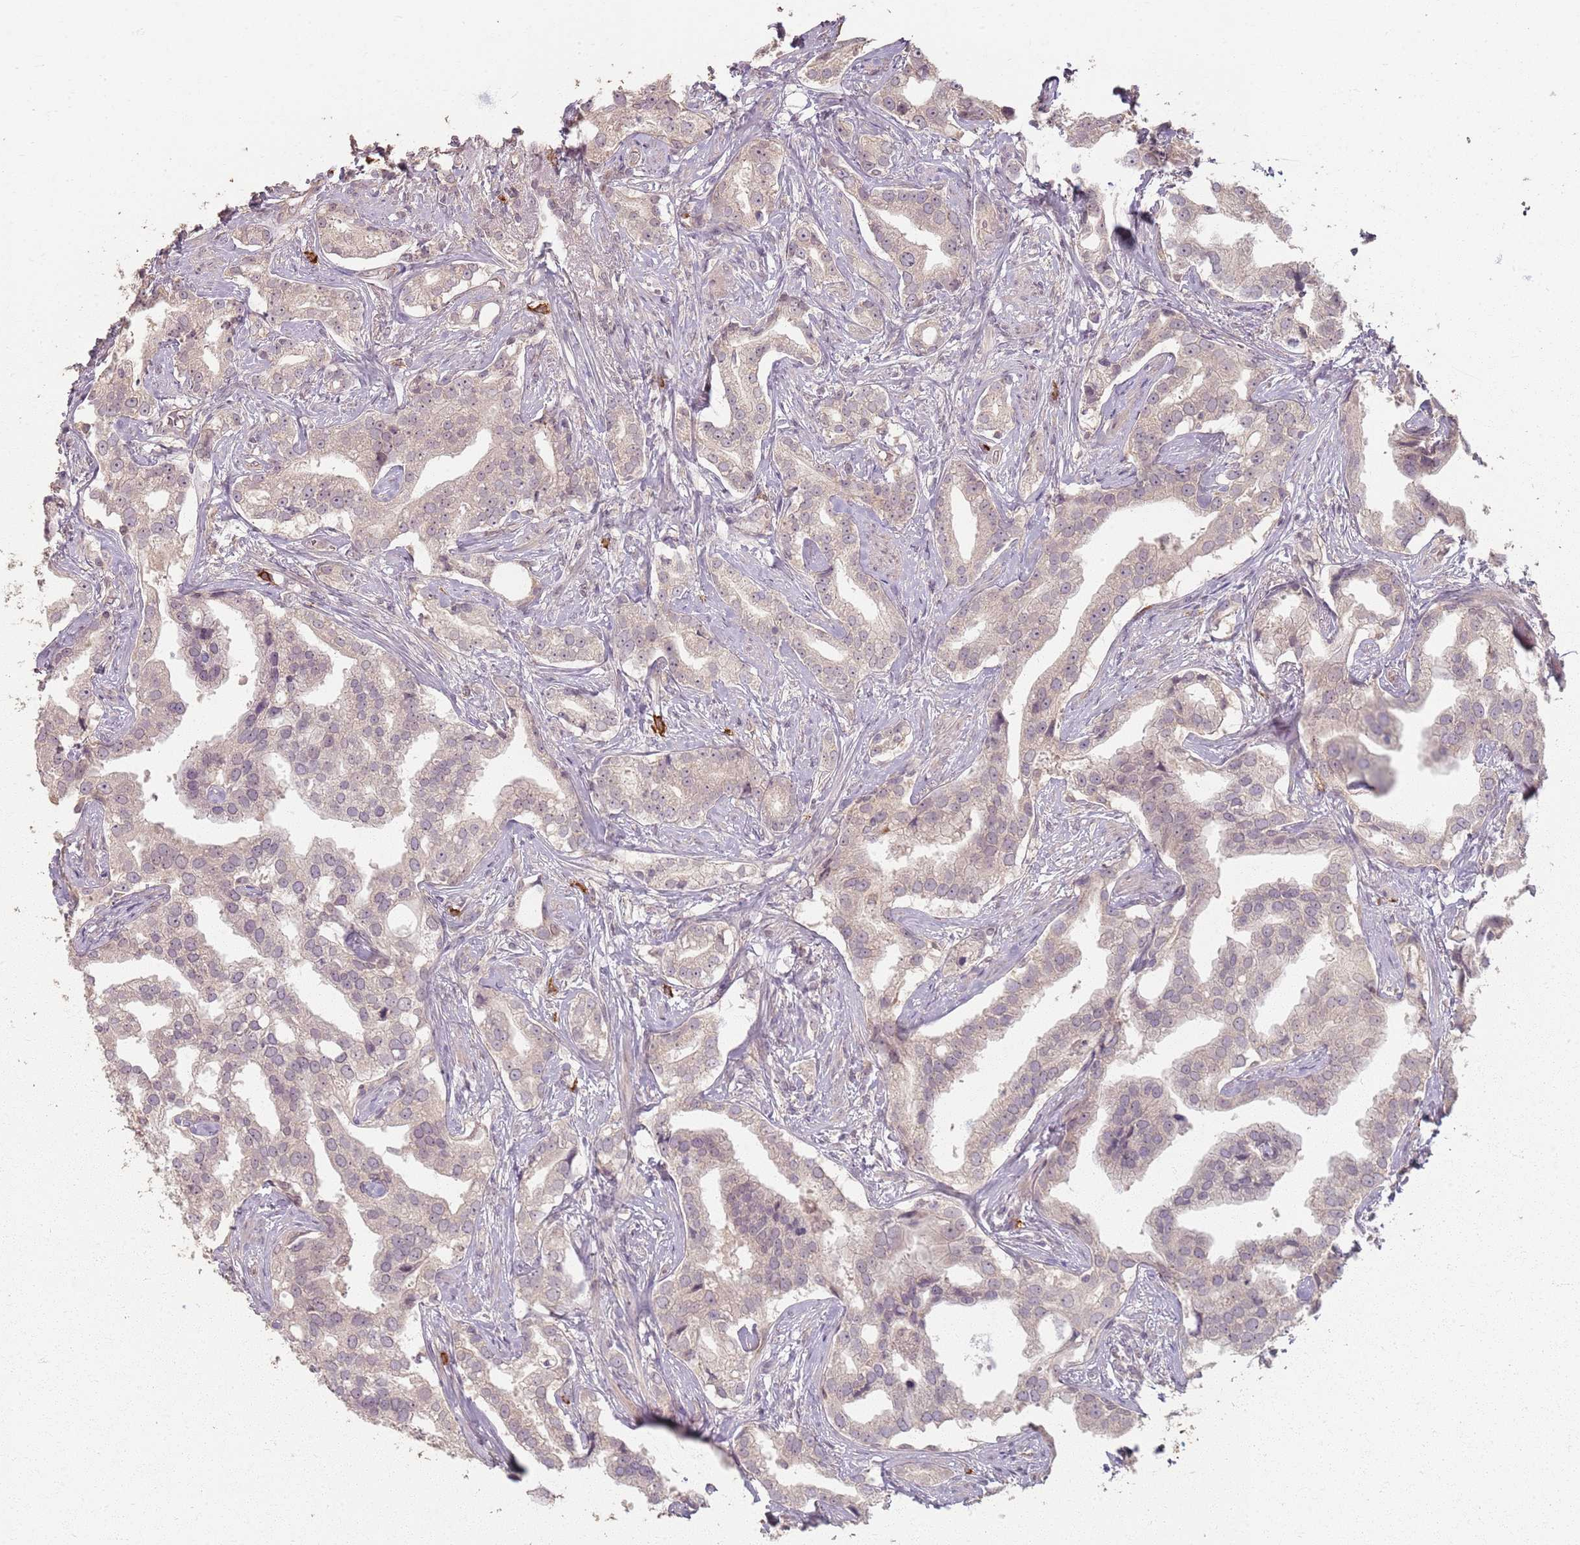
{"staining": {"intensity": "weak", "quantity": ">75%", "location": "cytoplasmic/membranous"}, "tissue": "prostate cancer", "cell_type": "Tumor cells", "image_type": "cancer", "snomed": [{"axis": "morphology", "description": "Adenocarcinoma, High grade"}, {"axis": "topography", "description": "Prostate"}], "caption": "Human prostate cancer stained with a protein marker exhibits weak staining in tumor cells.", "gene": "CCDC168", "patient": {"sex": "male", "age": 67}}